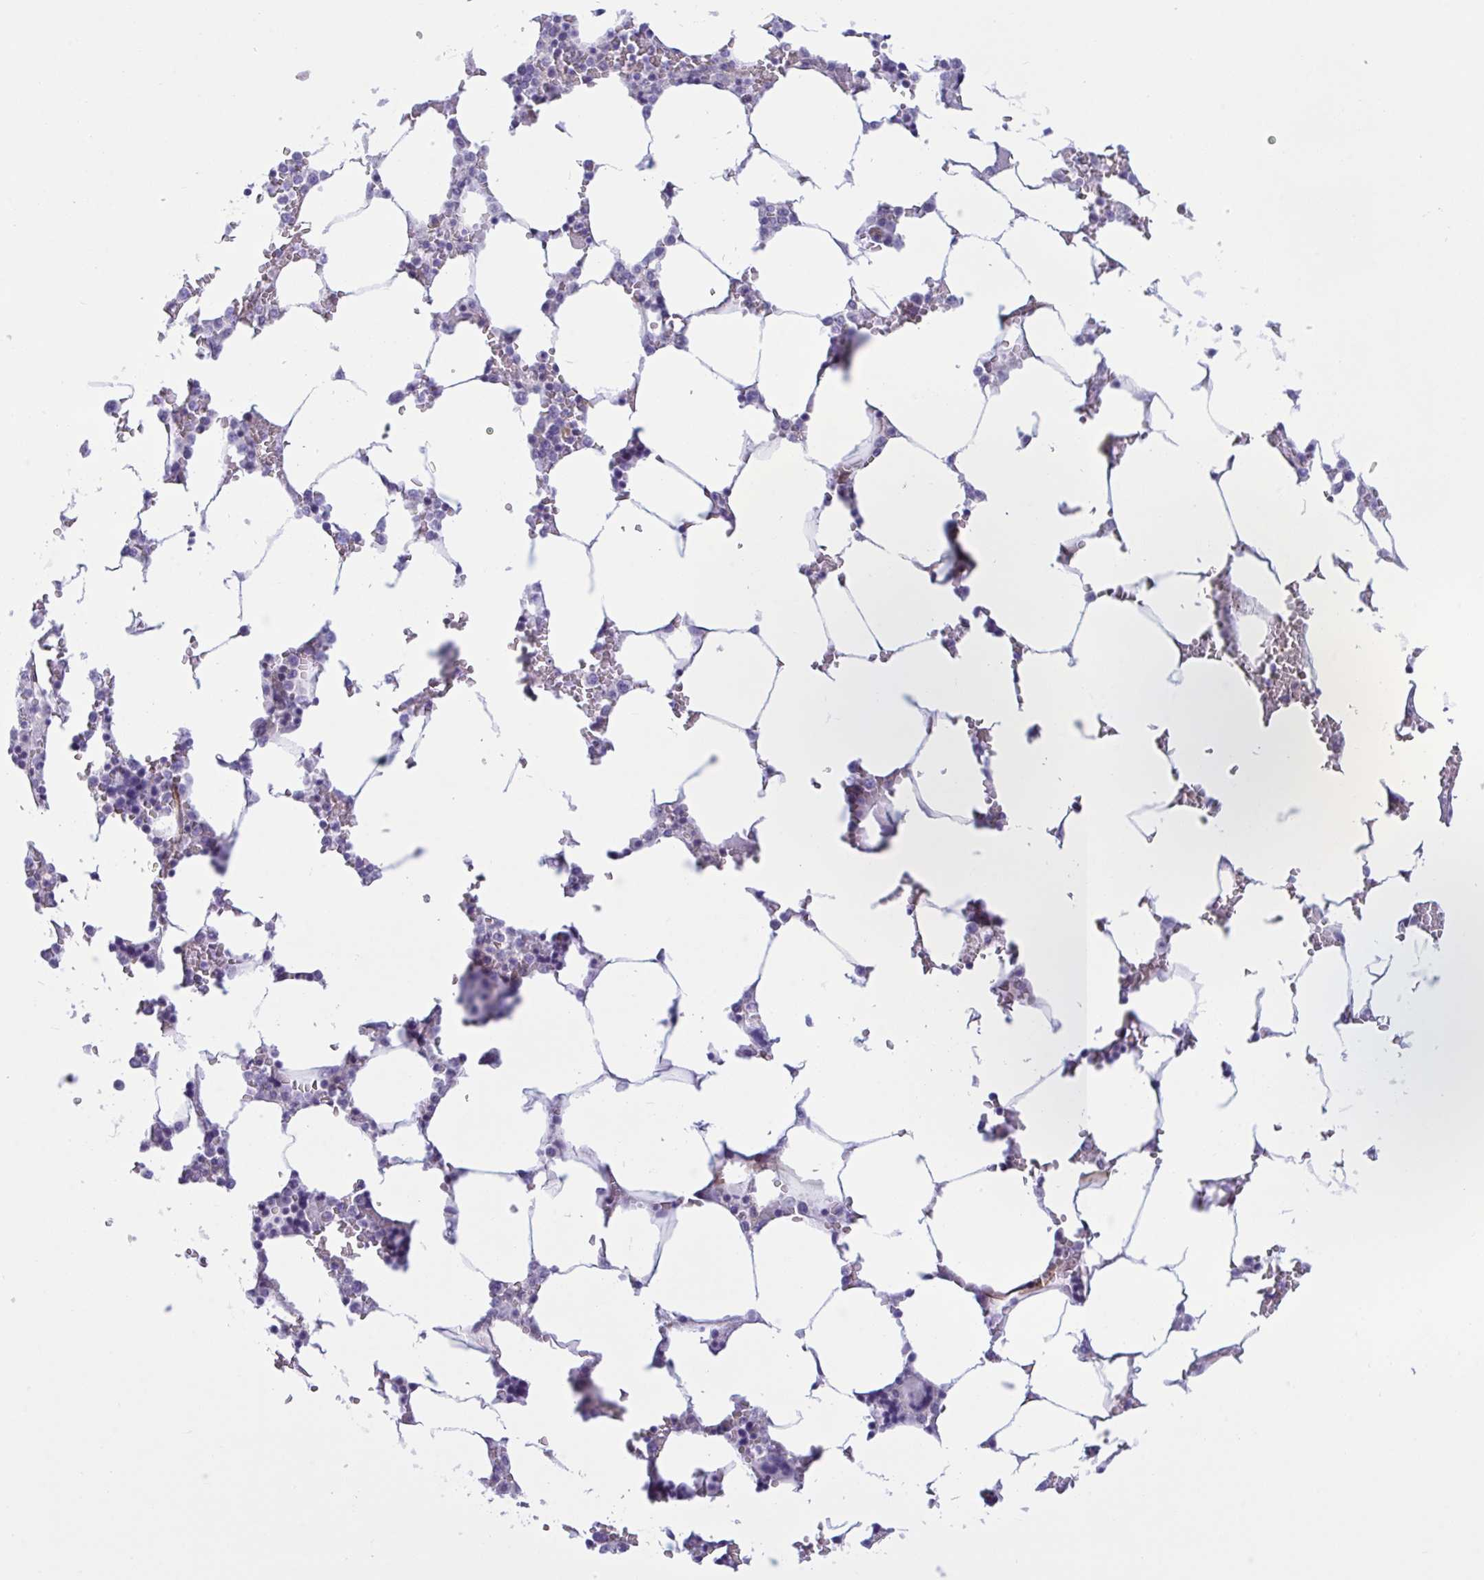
{"staining": {"intensity": "negative", "quantity": "none", "location": "none"}, "tissue": "bone marrow", "cell_type": "Hematopoietic cells", "image_type": "normal", "snomed": [{"axis": "morphology", "description": "Normal tissue, NOS"}, {"axis": "topography", "description": "Bone marrow"}], "caption": "This is a image of immunohistochemistry staining of normal bone marrow, which shows no positivity in hematopoietic cells. (Brightfield microscopy of DAB IHC at high magnification).", "gene": "PRRT4", "patient": {"sex": "male", "age": 64}}